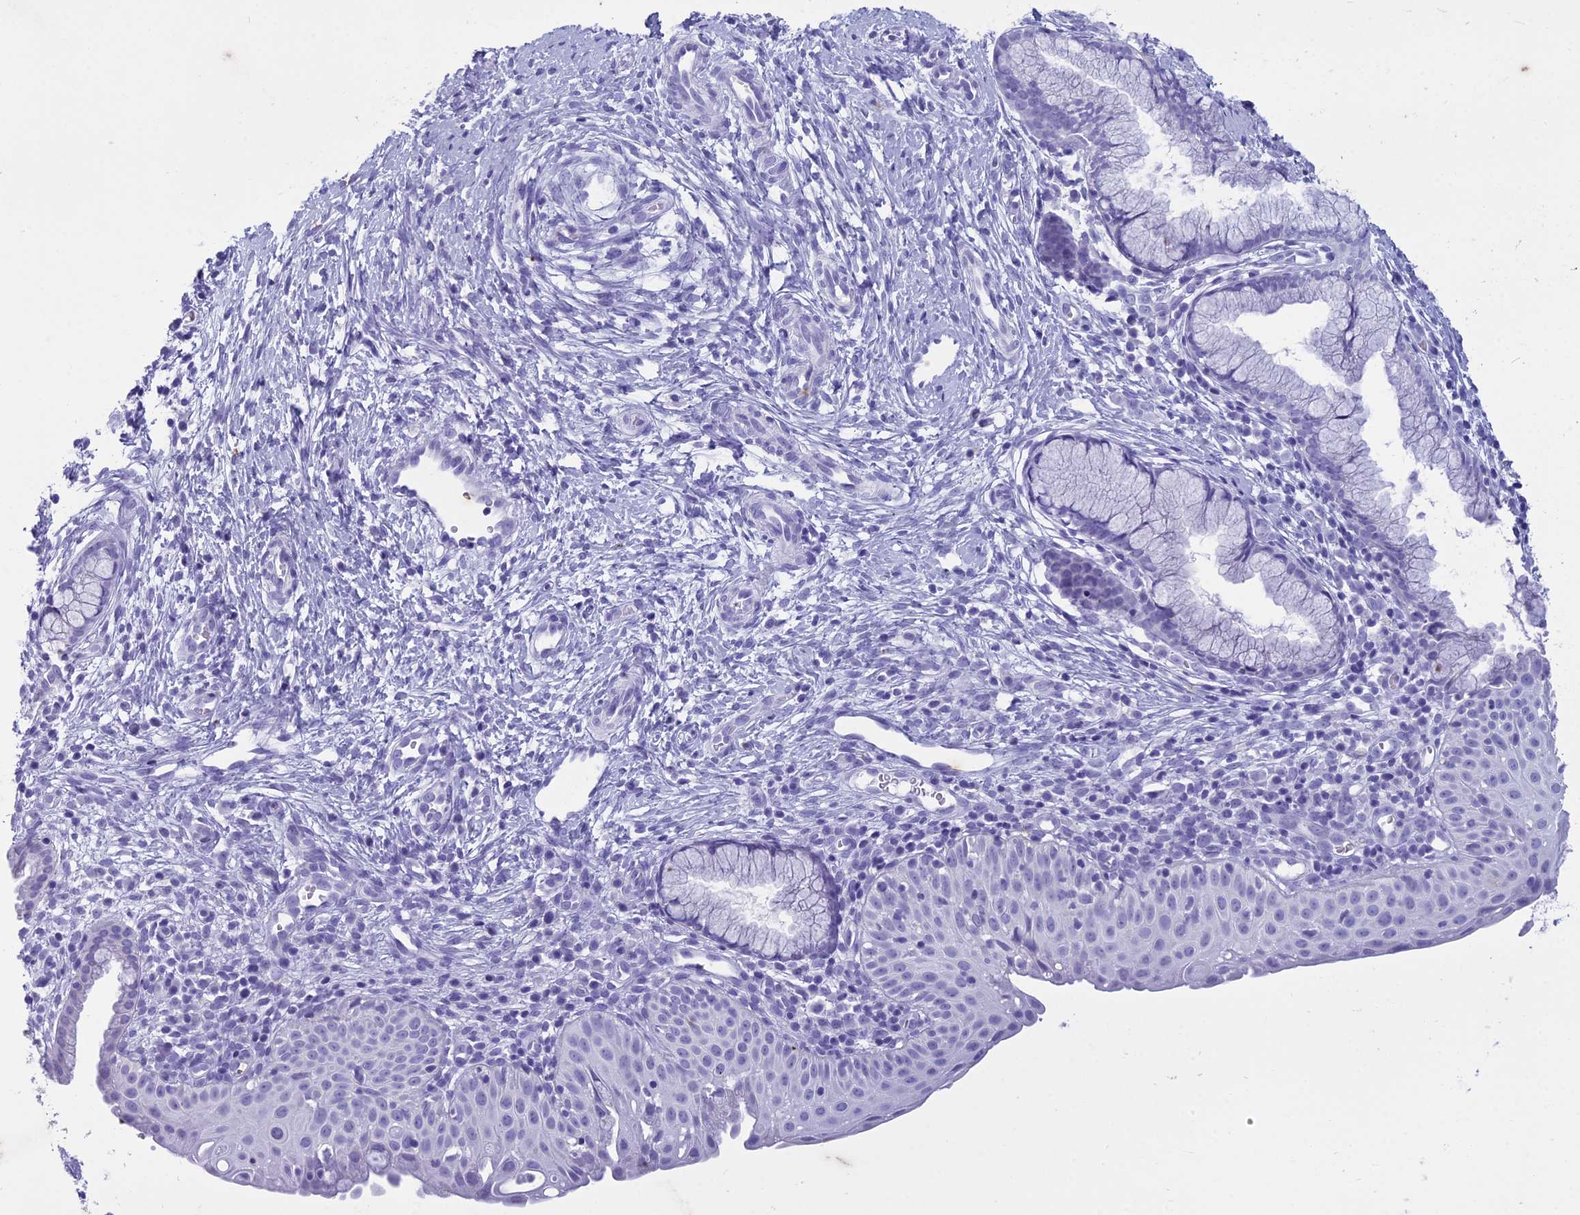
{"staining": {"intensity": "negative", "quantity": "none", "location": "none"}, "tissue": "cervix", "cell_type": "Glandular cells", "image_type": "normal", "snomed": [{"axis": "morphology", "description": "Normal tissue, NOS"}, {"axis": "topography", "description": "Cervix"}], "caption": "DAB (3,3'-diaminobenzidine) immunohistochemical staining of benign cervix reveals no significant staining in glandular cells.", "gene": "HMGB4", "patient": {"sex": "female", "age": 36}}